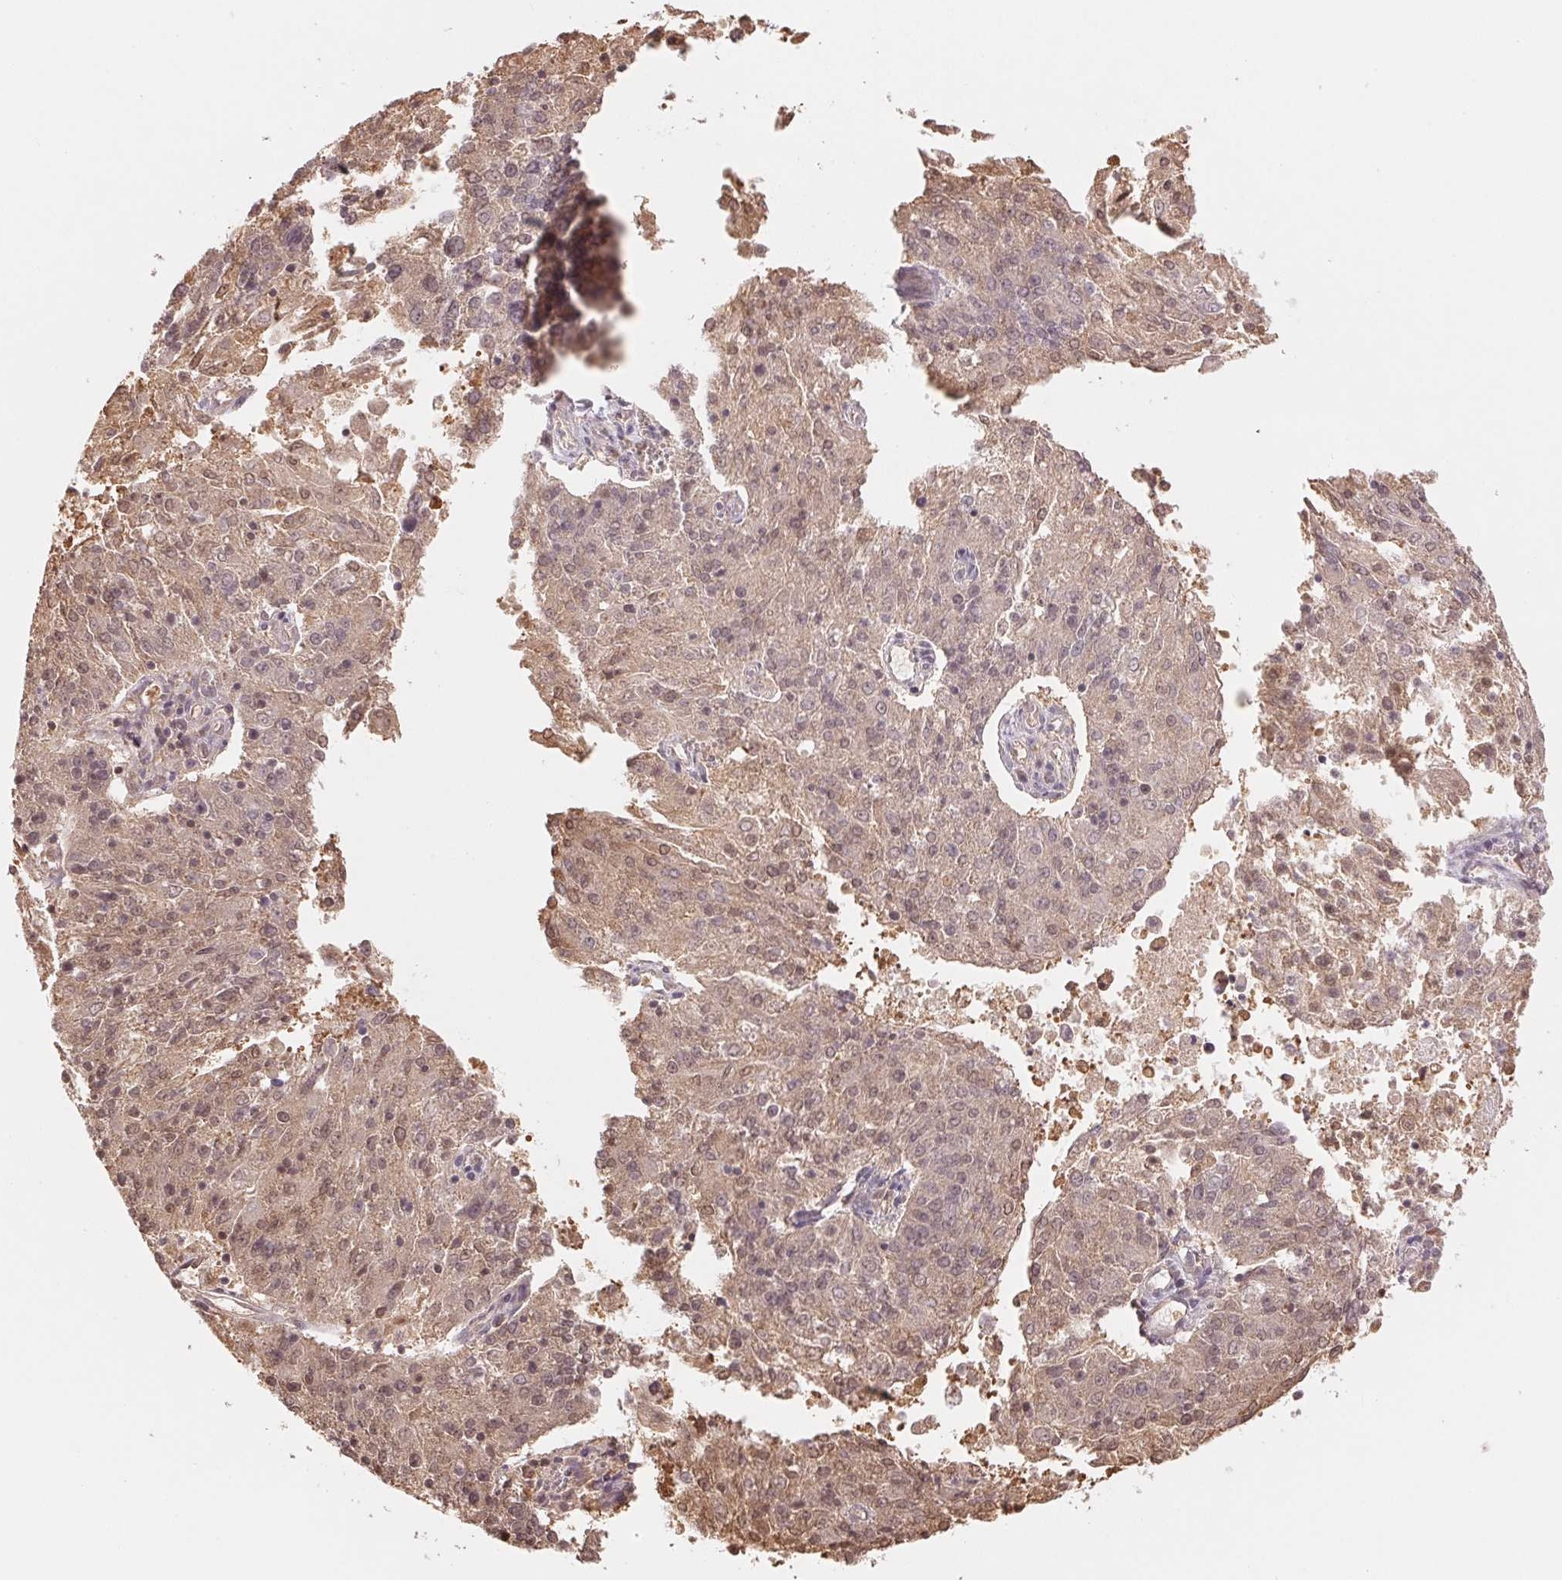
{"staining": {"intensity": "weak", "quantity": ">75%", "location": "cytoplasmic/membranous,nuclear"}, "tissue": "endometrial cancer", "cell_type": "Tumor cells", "image_type": "cancer", "snomed": [{"axis": "morphology", "description": "Adenocarcinoma, NOS"}, {"axis": "topography", "description": "Endometrium"}], "caption": "Endometrial cancer tissue displays weak cytoplasmic/membranous and nuclear positivity in approximately >75% of tumor cells", "gene": "CDC123", "patient": {"sex": "female", "age": 82}}